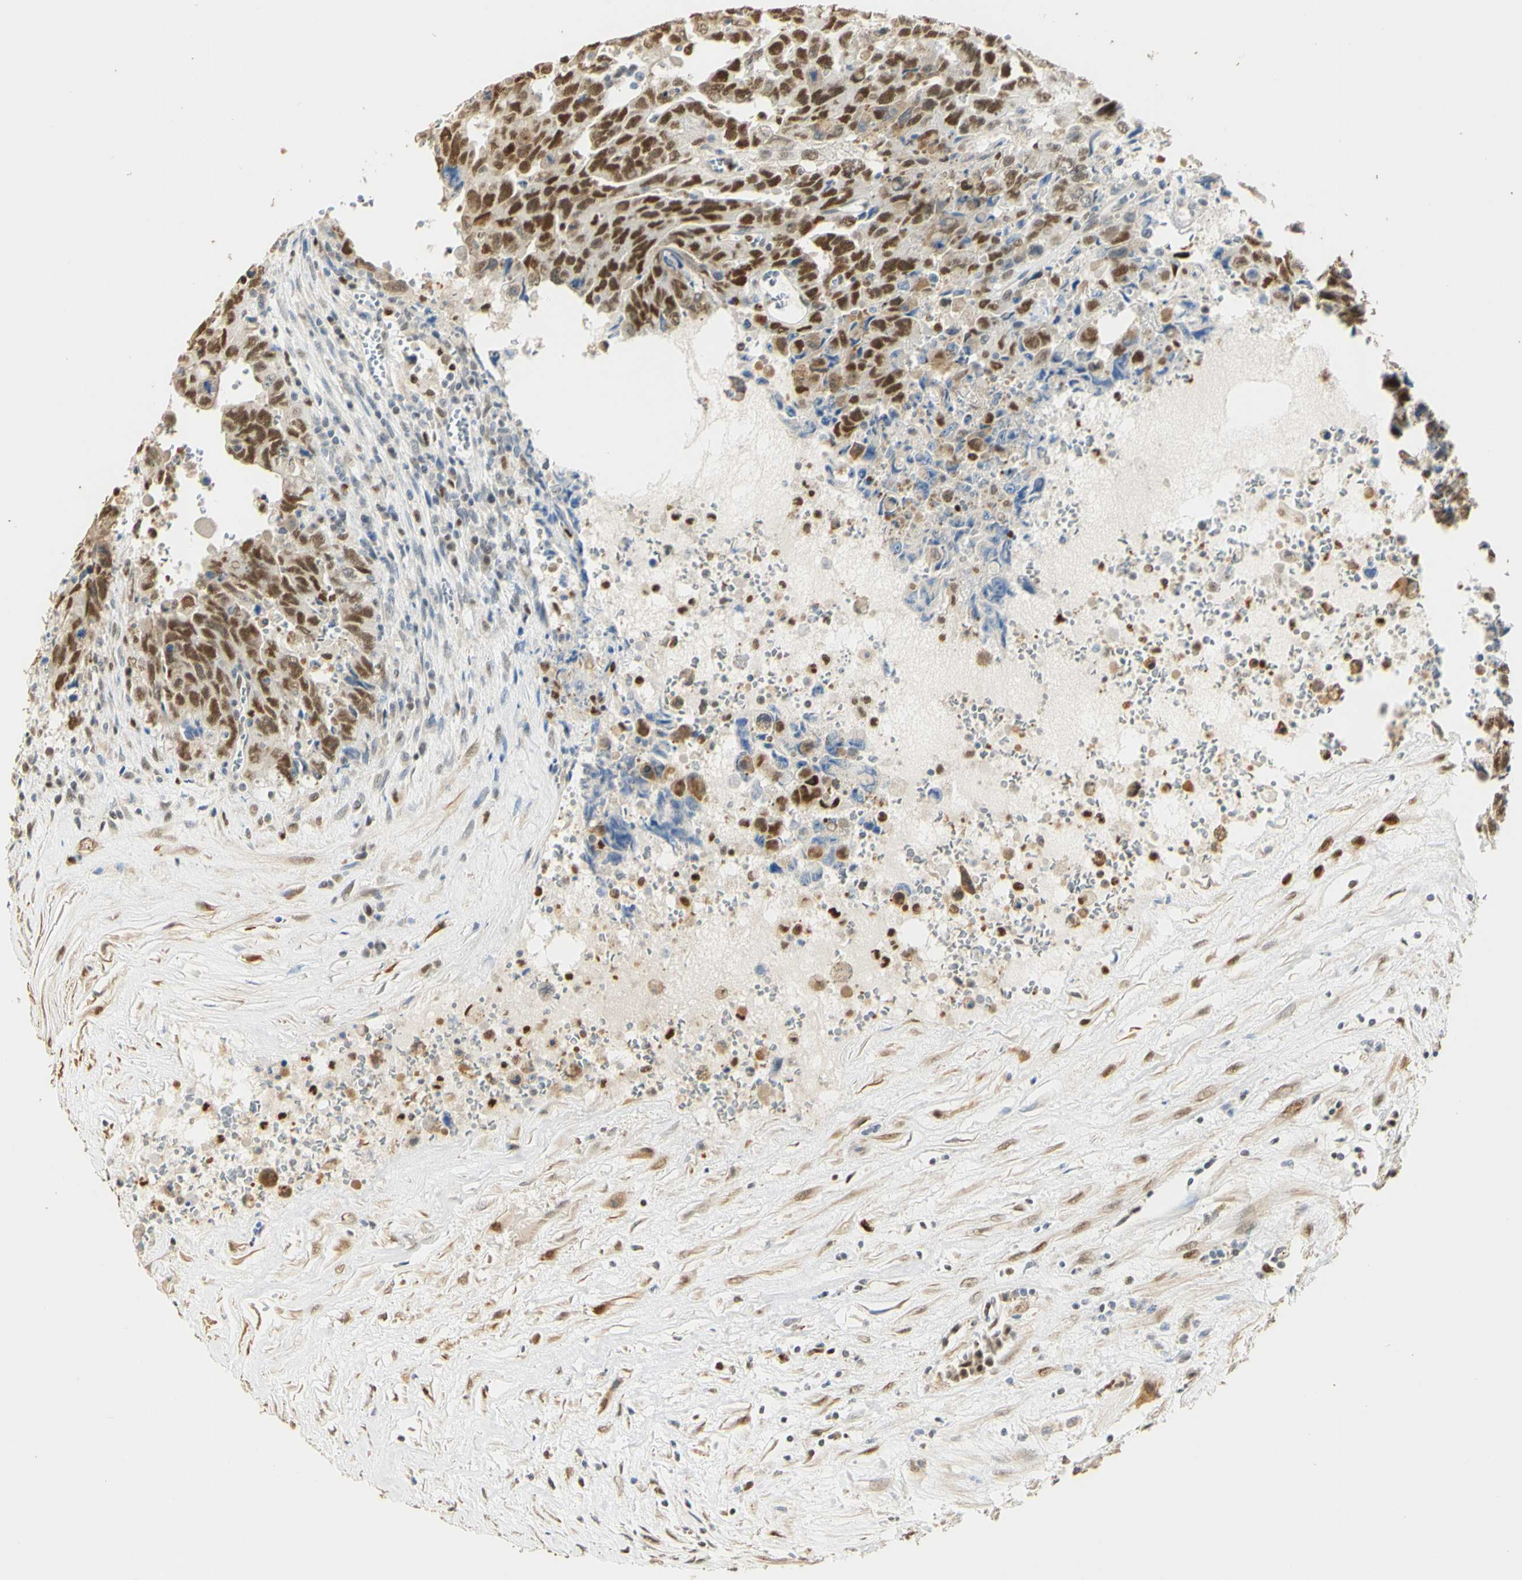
{"staining": {"intensity": "strong", "quantity": ">75%", "location": "nuclear"}, "tissue": "testis cancer", "cell_type": "Tumor cells", "image_type": "cancer", "snomed": [{"axis": "morphology", "description": "Carcinoma, Embryonal, NOS"}, {"axis": "topography", "description": "Testis"}], "caption": "Protein staining by IHC reveals strong nuclear staining in approximately >75% of tumor cells in testis cancer.", "gene": "MAP3K4", "patient": {"sex": "male", "age": 28}}